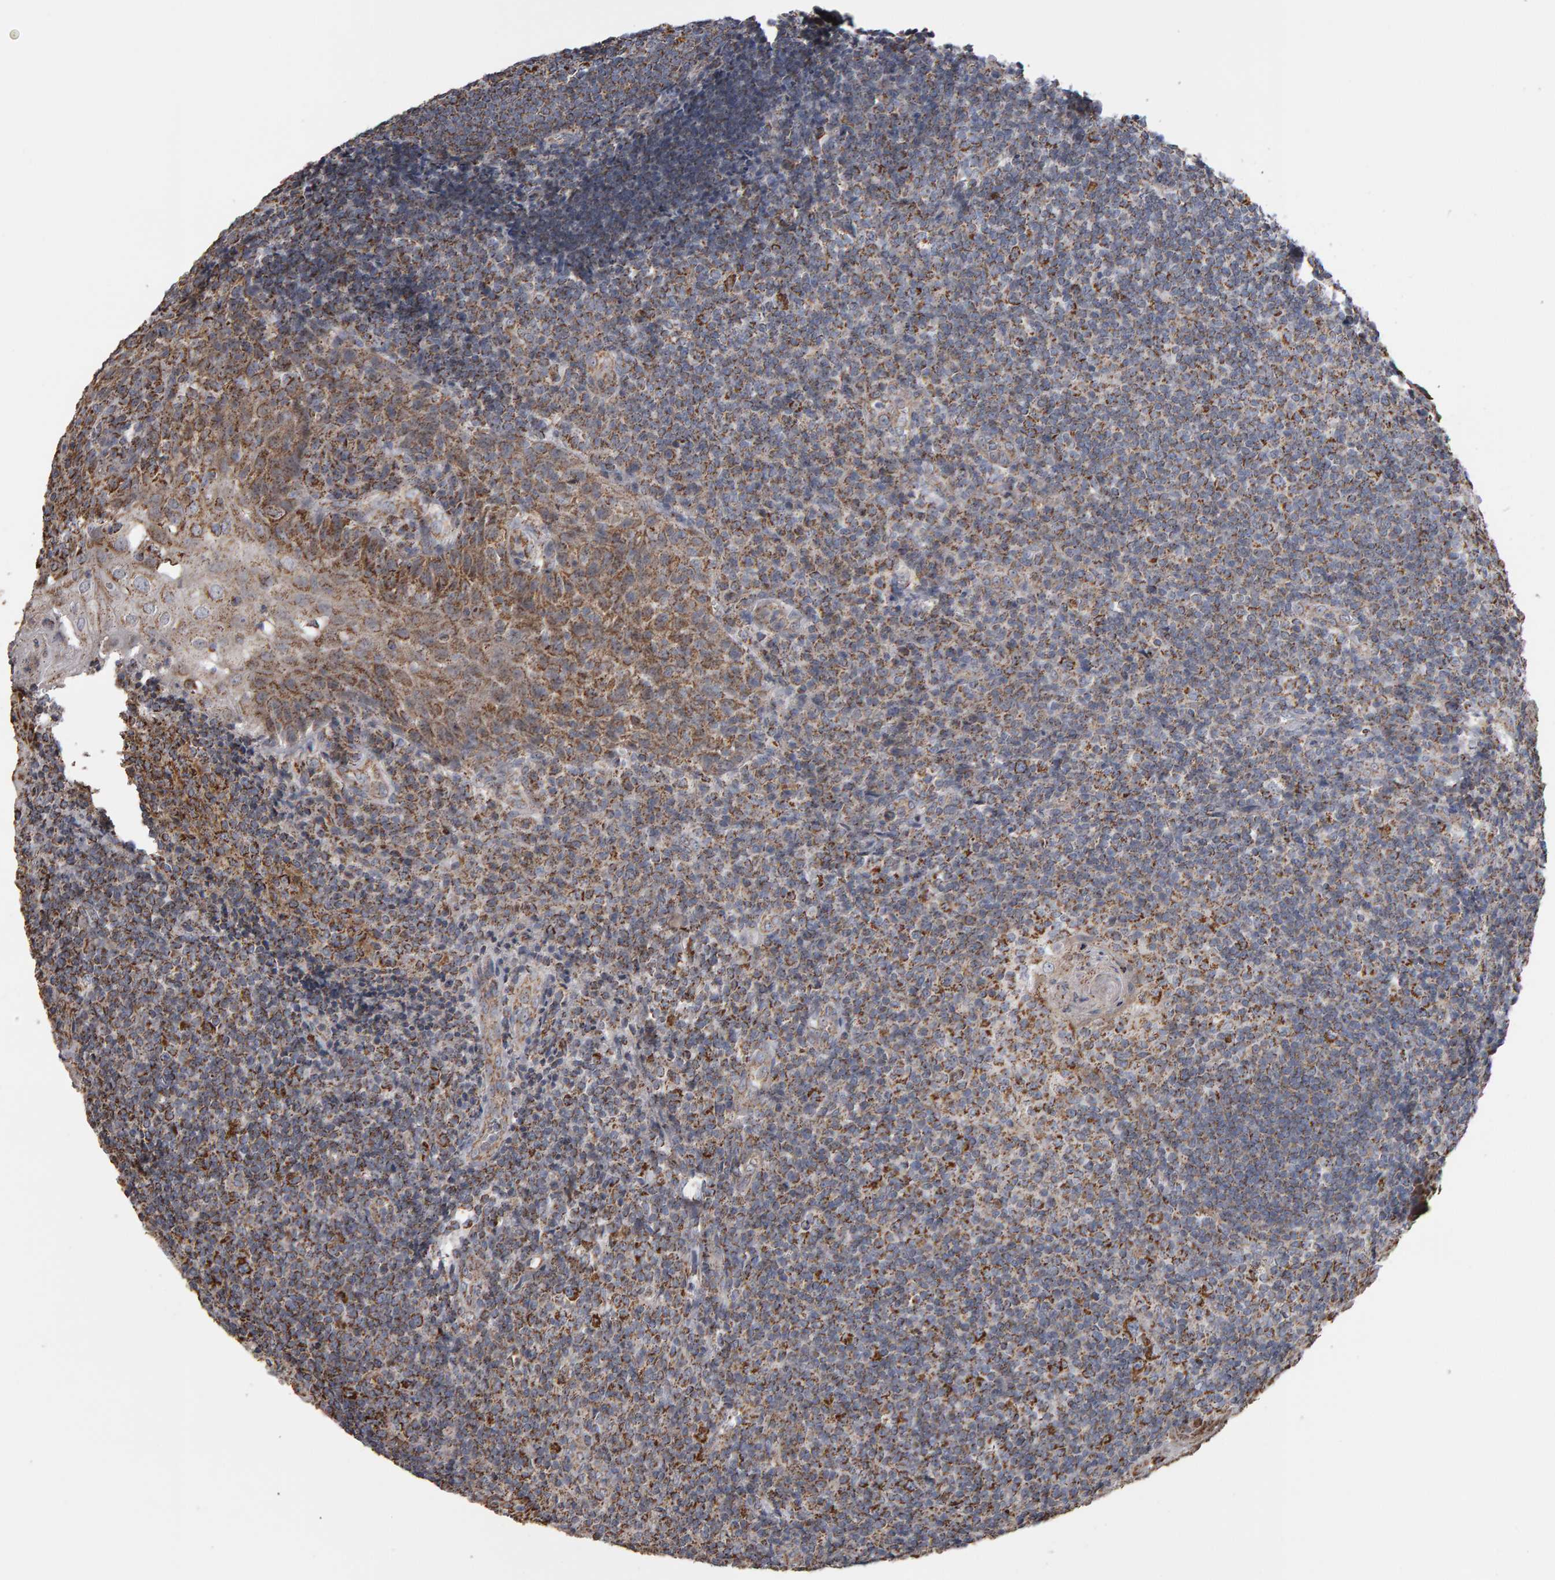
{"staining": {"intensity": "moderate", "quantity": ">75%", "location": "cytoplasmic/membranous"}, "tissue": "tonsil", "cell_type": "Germinal center cells", "image_type": "normal", "snomed": [{"axis": "morphology", "description": "Normal tissue, NOS"}, {"axis": "topography", "description": "Tonsil"}], "caption": "Germinal center cells reveal medium levels of moderate cytoplasmic/membranous expression in about >75% of cells in unremarkable tonsil.", "gene": "TOM1L1", "patient": {"sex": "male", "age": 37}}